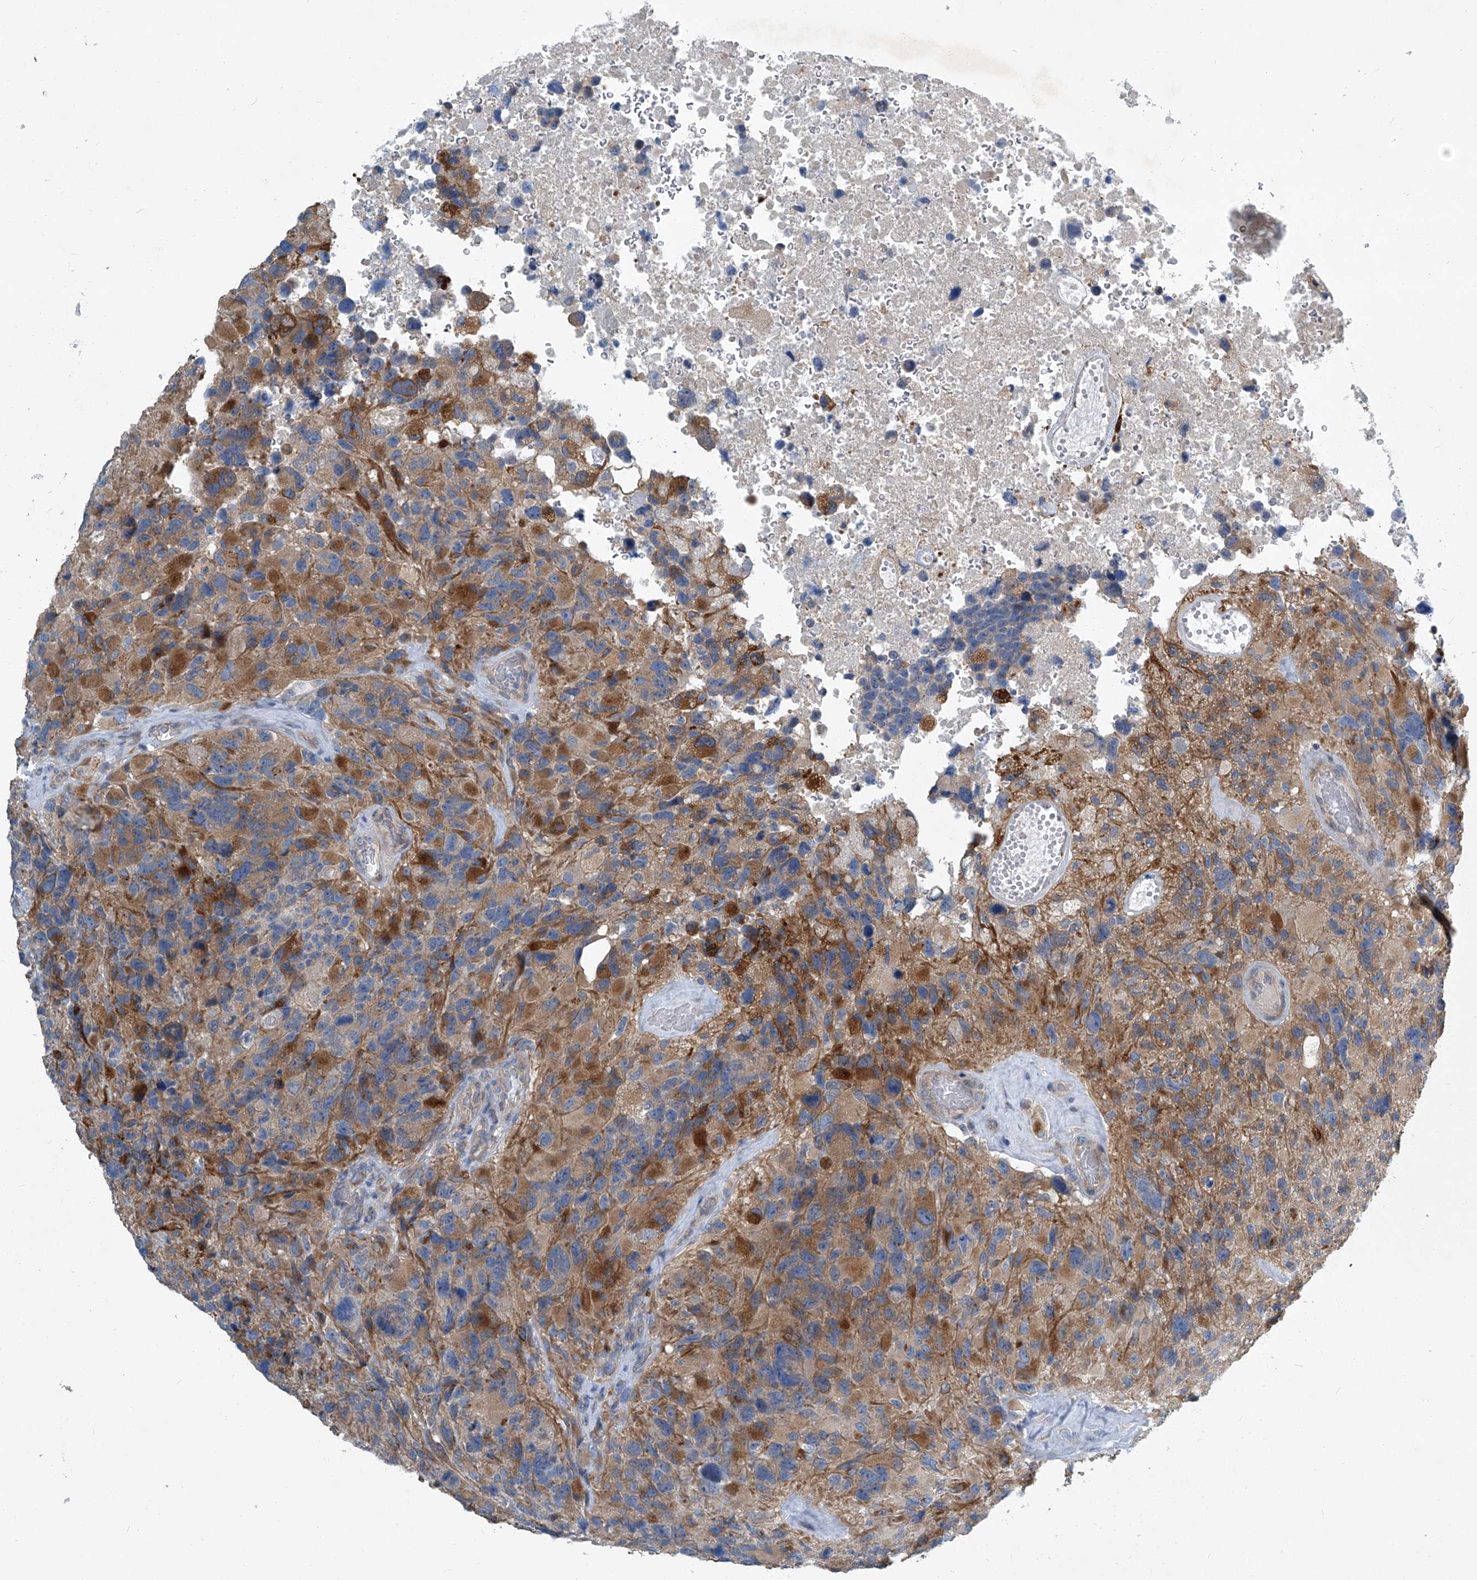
{"staining": {"intensity": "moderate", "quantity": "25%-75%", "location": "cytoplasmic/membranous"}, "tissue": "glioma", "cell_type": "Tumor cells", "image_type": "cancer", "snomed": [{"axis": "morphology", "description": "Glioma, malignant, High grade"}, {"axis": "topography", "description": "Brain"}], "caption": "Immunohistochemistry (DAB (3,3'-diaminobenzidine)) staining of human malignant glioma (high-grade) demonstrates moderate cytoplasmic/membranous protein staining in approximately 25%-75% of tumor cells. (DAB (3,3'-diaminobenzidine) IHC, brown staining for protein, blue staining for nuclei).", "gene": "SLC26A11", "patient": {"sex": "male", "age": 69}}